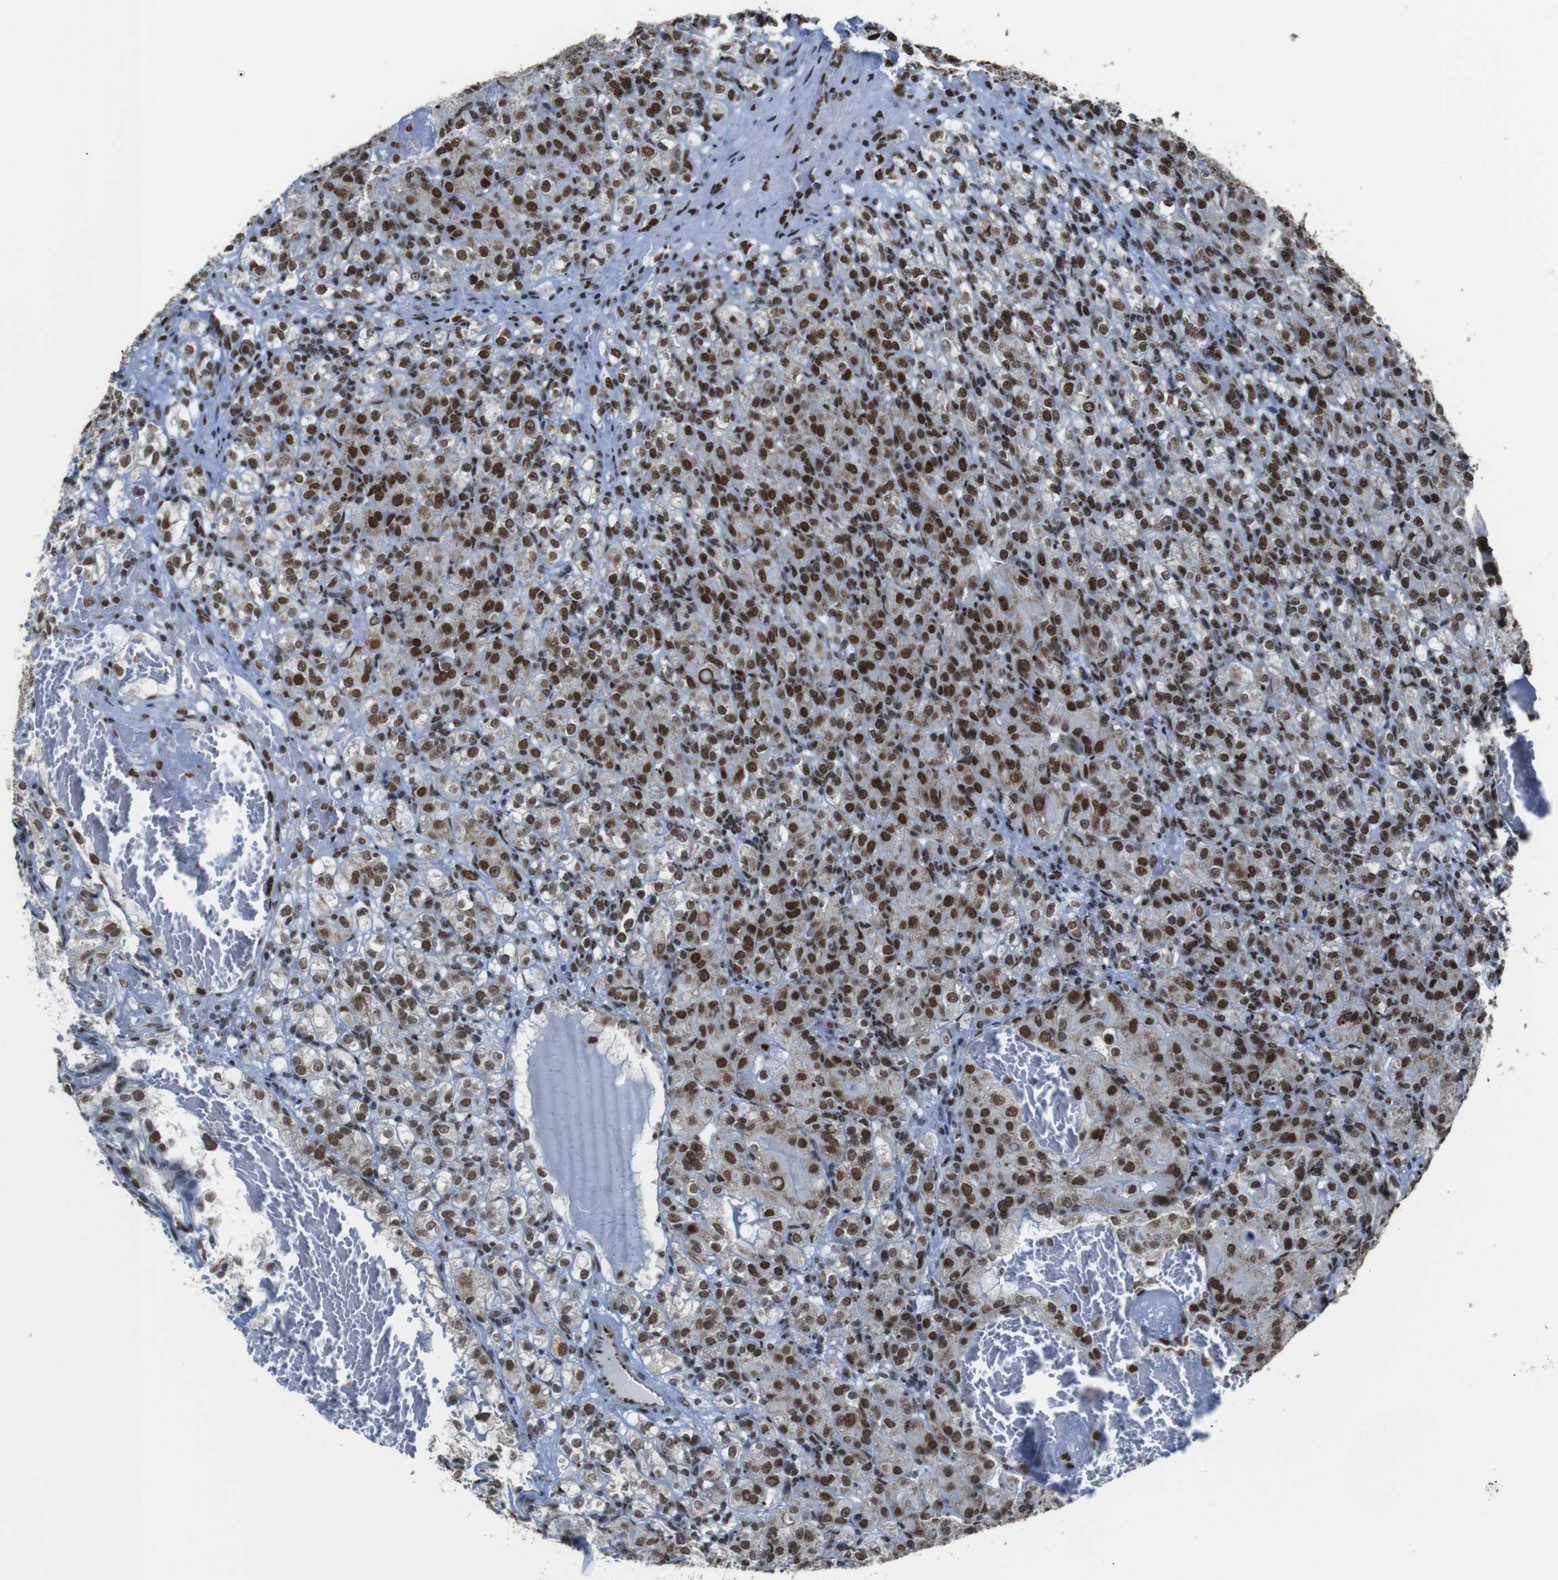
{"staining": {"intensity": "strong", "quantity": ">75%", "location": "nuclear"}, "tissue": "renal cancer", "cell_type": "Tumor cells", "image_type": "cancer", "snomed": [{"axis": "morphology", "description": "Adenocarcinoma, NOS"}, {"axis": "topography", "description": "Kidney"}], "caption": "Brown immunohistochemical staining in renal cancer exhibits strong nuclear staining in about >75% of tumor cells.", "gene": "ROMO1", "patient": {"sex": "male", "age": 61}}